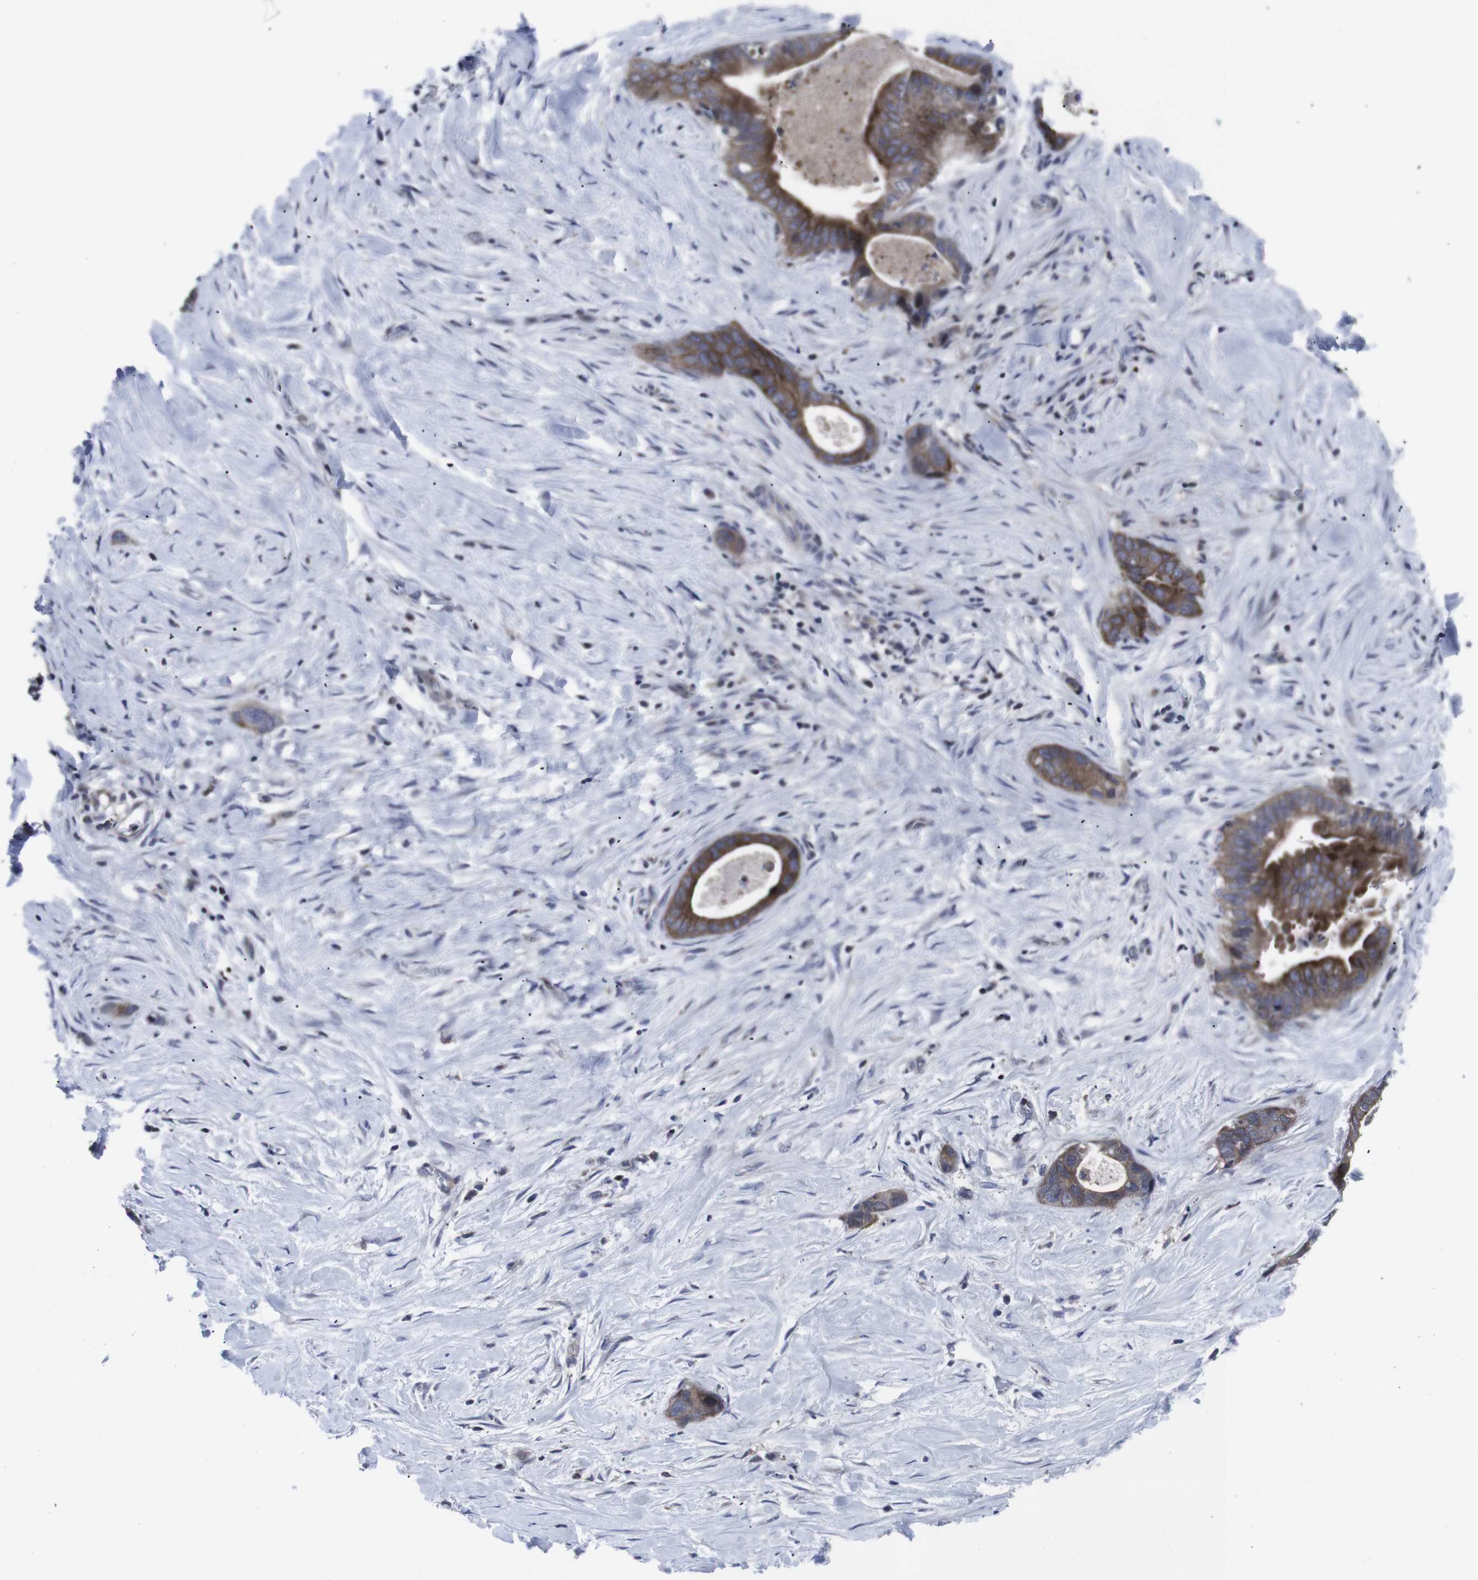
{"staining": {"intensity": "moderate", "quantity": ">75%", "location": "cytoplasmic/membranous"}, "tissue": "liver cancer", "cell_type": "Tumor cells", "image_type": "cancer", "snomed": [{"axis": "morphology", "description": "Cholangiocarcinoma"}, {"axis": "topography", "description": "Liver"}], "caption": "The histopathology image reveals immunohistochemical staining of liver cancer. There is moderate cytoplasmic/membranous expression is present in approximately >75% of tumor cells. (IHC, brightfield microscopy, high magnification).", "gene": "HPRT1", "patient": {"sex": "female", "age": 55}}